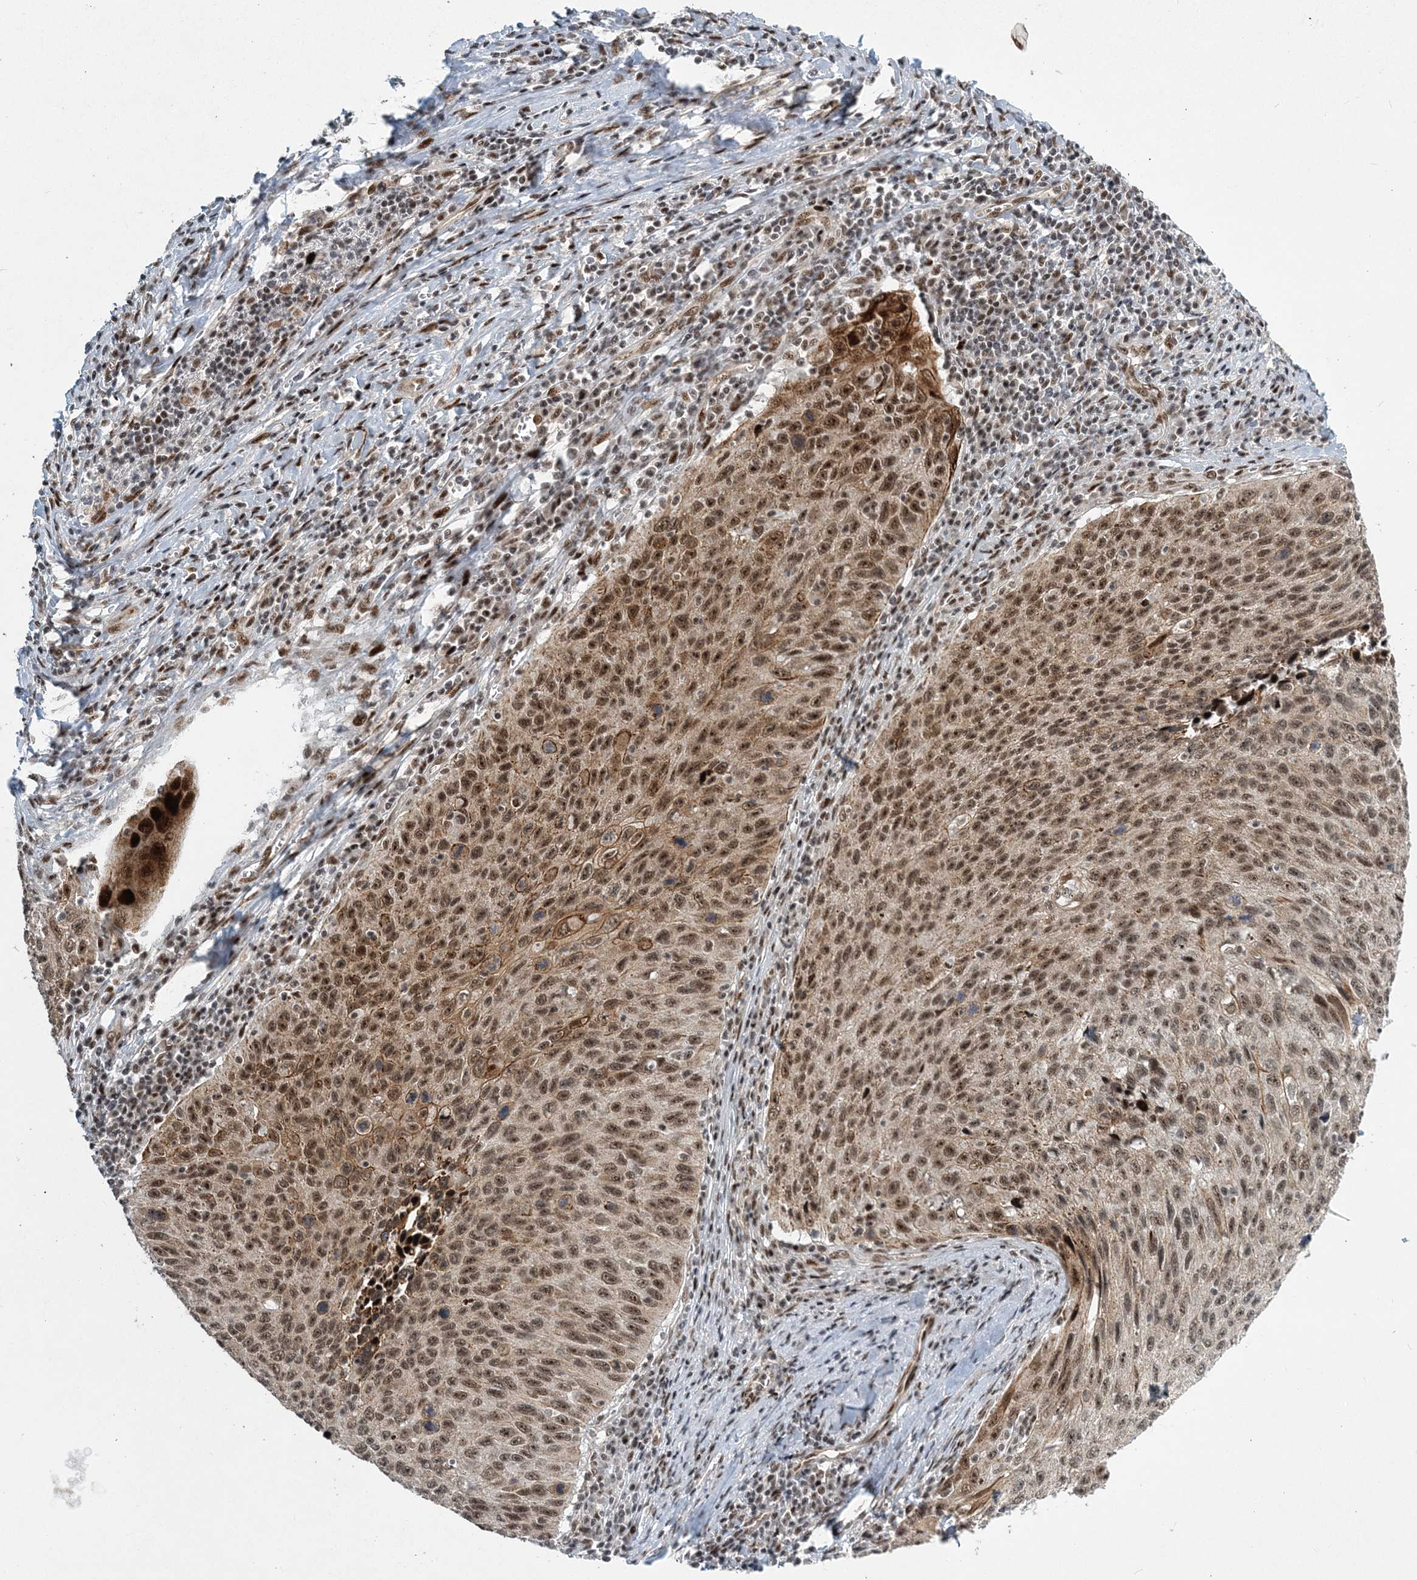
{"staining": {"intensity": "moderate", "quantity": ">75%", "location": "cytoplasmic/membranous,nuclear"}, "tissue": "cervical cancer", "cell_type": "Tumor cells", "image_type": "cancer", "snomed": [{"axis": "morphology", "description": "Squamous cell carcinoma, NOS"}, {"axis": "topography", "description": "Cervix"}], "caption": "Moderate cytoplasmic/membranous and nuclear positivity is appreciated in approximately >75% of tumor cells in squamous cell carcinoma (cervical). (brown staining indicates protein expression, while blue staining denotes nuclei).", "gene": "CWC22", "patient": {"sex": "female", "age": 53}}